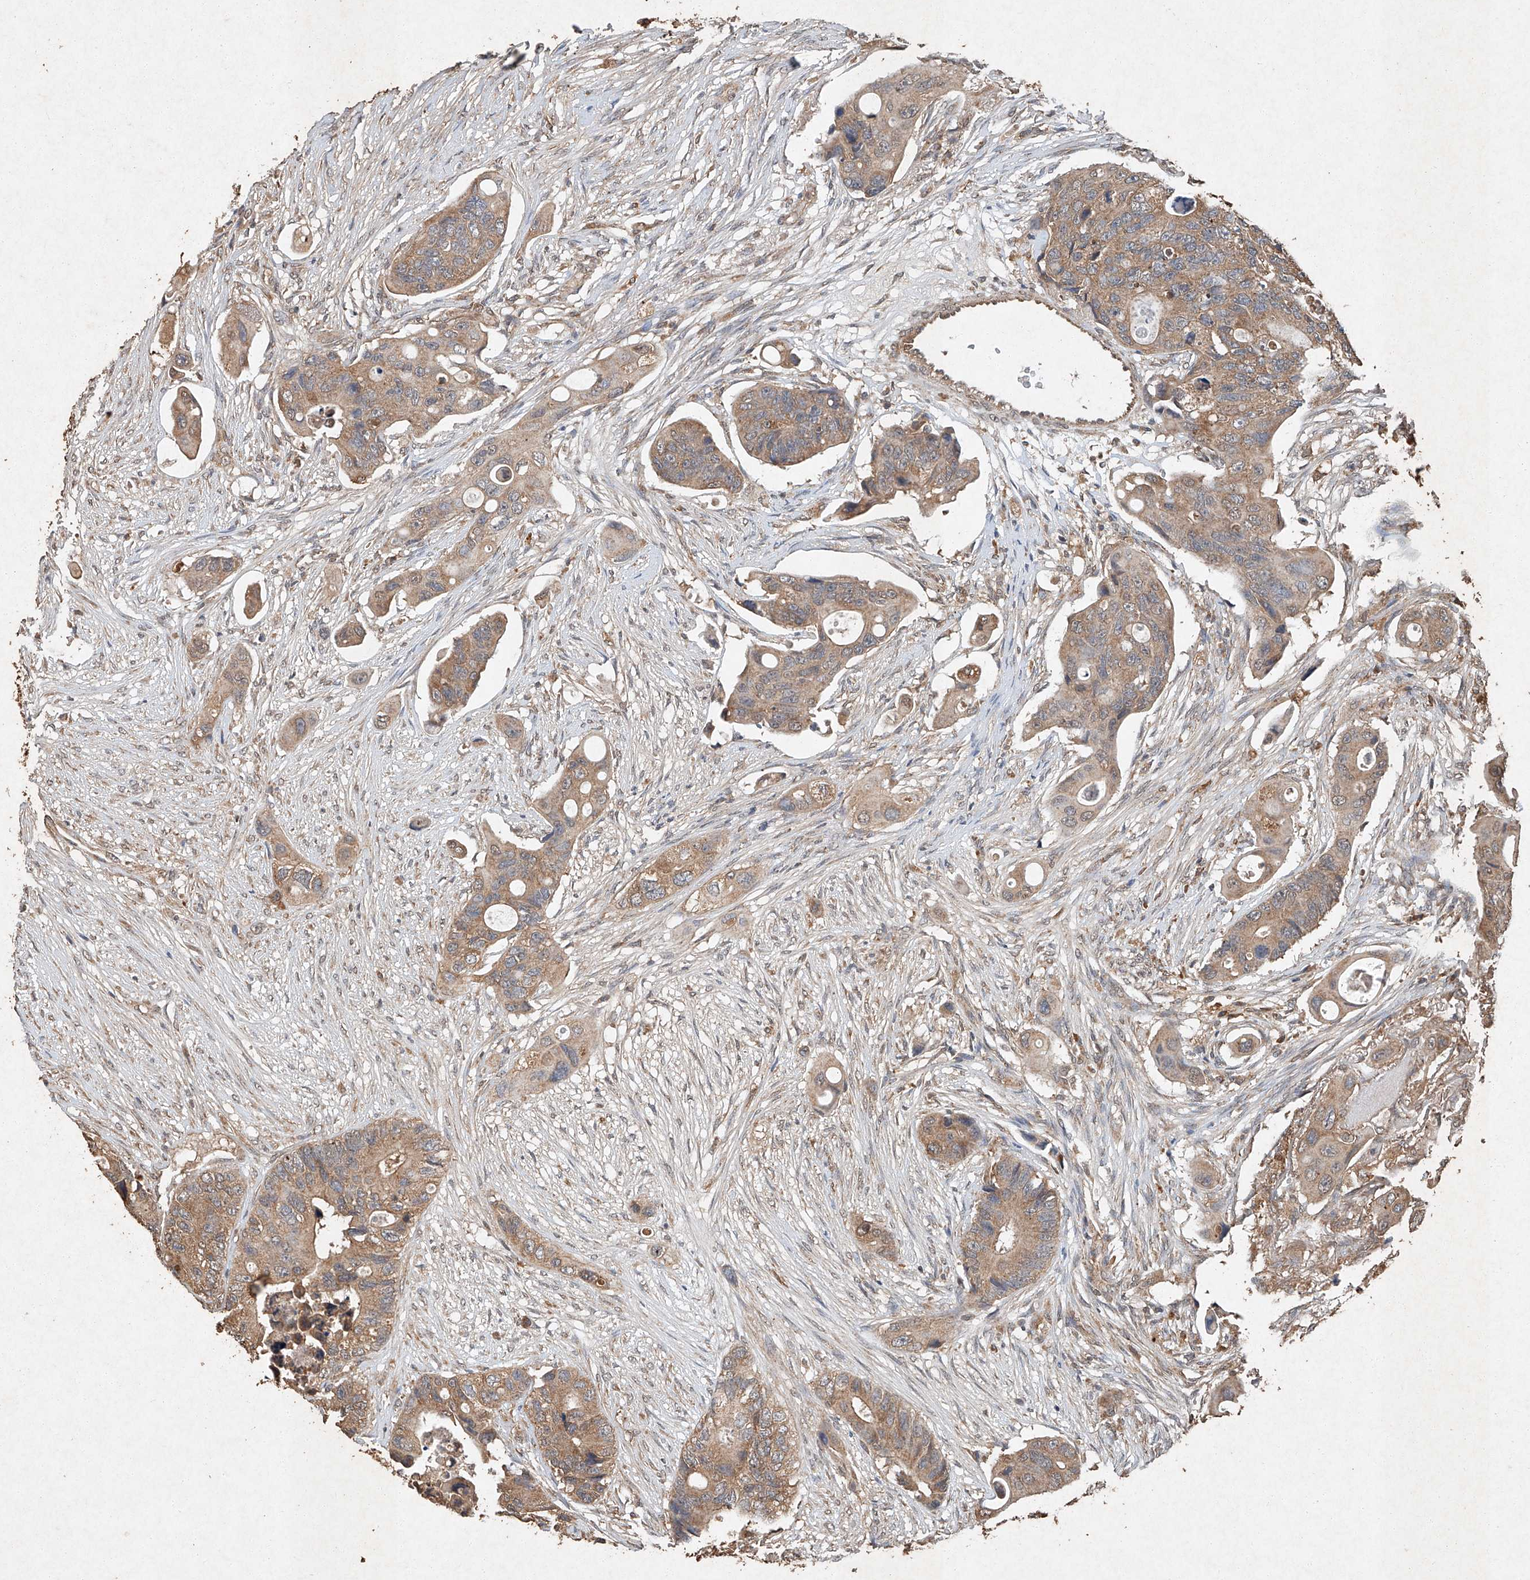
{"staining": {"intensity": "moderate", "quantity": ">75%", "location": "cytoplasmic/membranous"}, "tissue": "colorectal cancer", "cell_type": "Tumor cells", "image_type": "cancer", "snomed": [{"axis": "morphology", "description": "Adenocarcinoma, NOS"}, {"axis": "topography", "description": "Colon"}], "caption": "Immunohistochemical staining of colorectal cancer displays medium levels of moderate cytoplasmic/membranous protein staining in about >75% of tumor cells.", "gene": "STK3", "patient": {"sex": "female", "age": 57}}